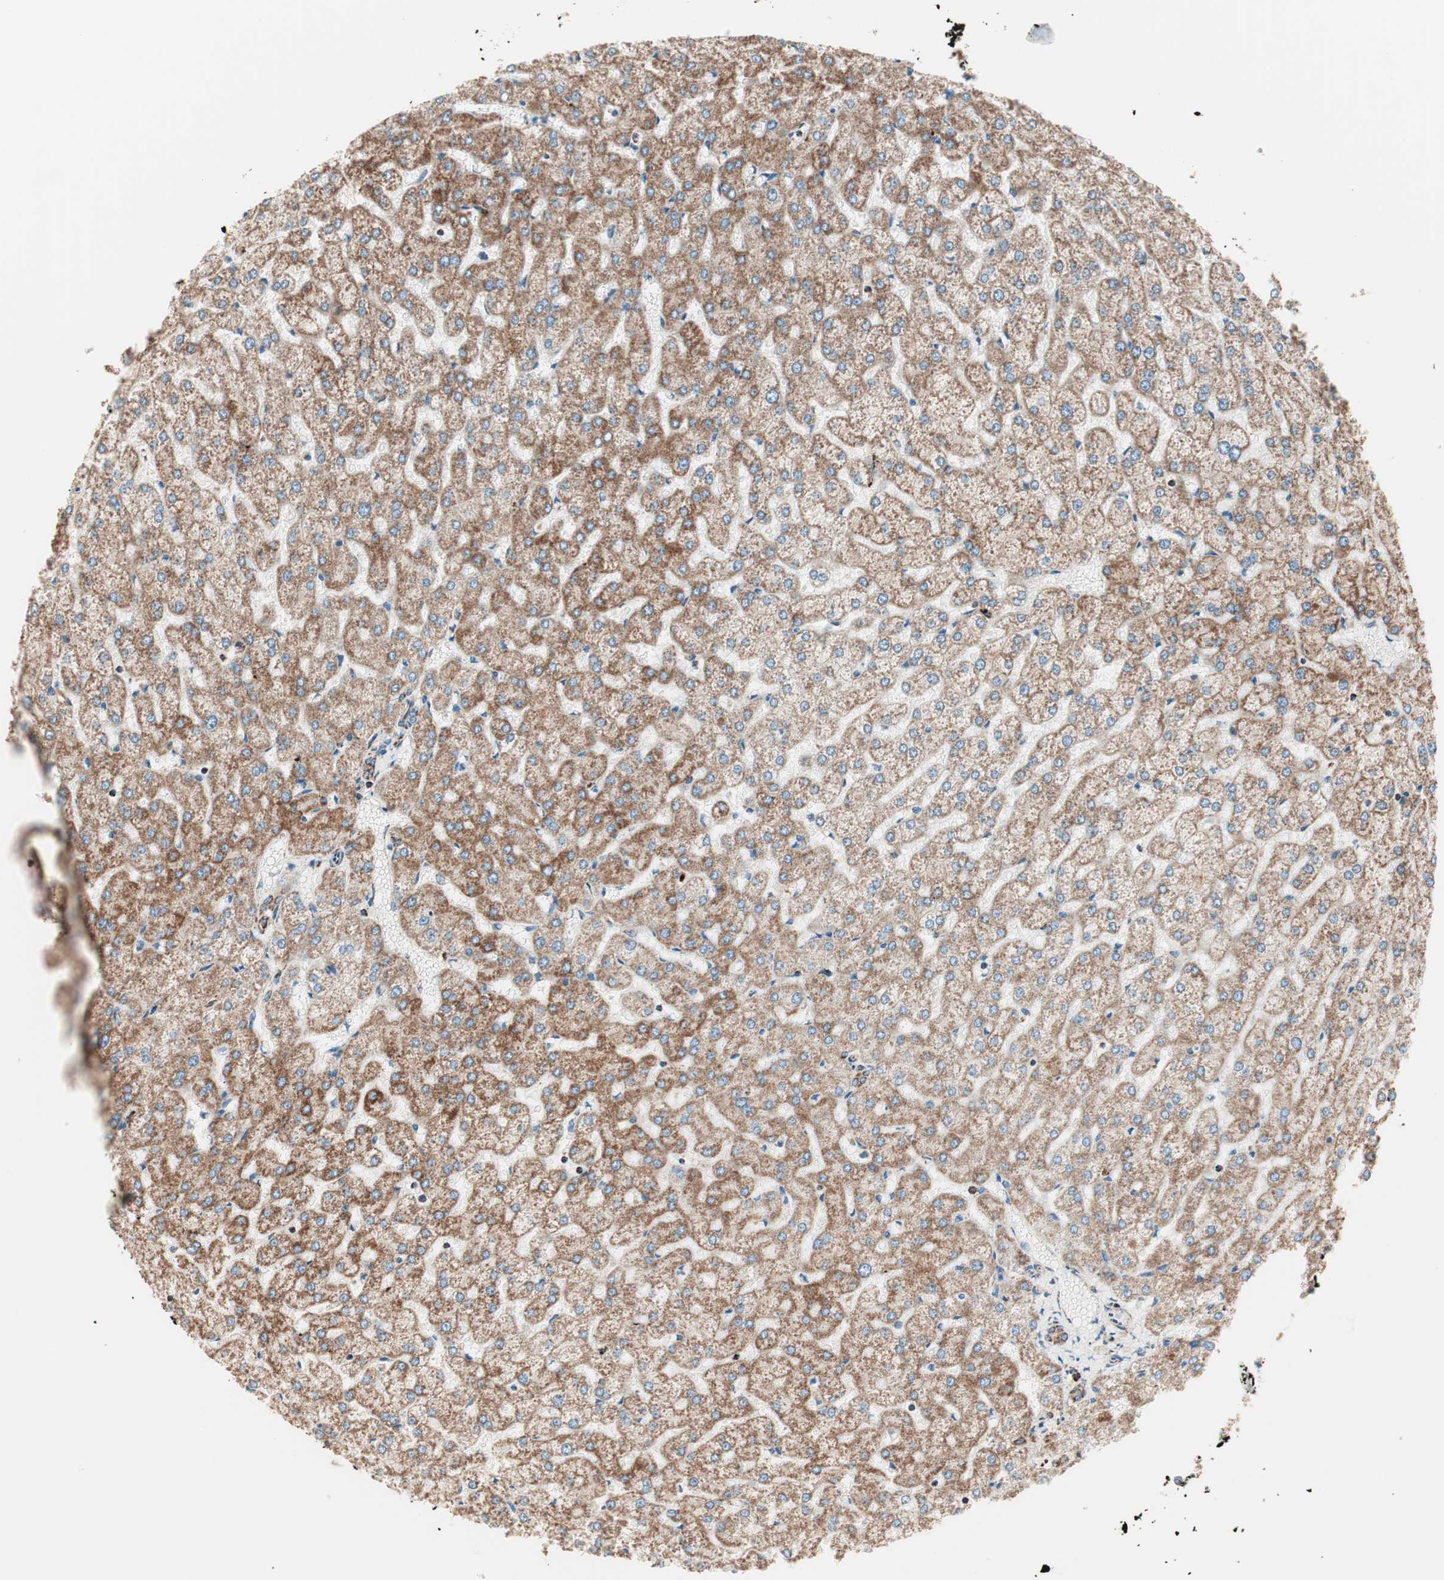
{"staining": {"intensity": "strong", "quantity": ">75%", "location": "cytoplasmic/membranous"}, "tissue": "liver", "cell_type": "Cholangiocytes", "image_type": "normal", "snomed": [{"axis": "morphology", "description": "Normal tissue, NOS"}, {"axis": "topography", "description": "Liver"}], "caption": "Immunohistochemical staining of normal liver displays strong cytoplasmic/membranous protein positivity in about >75% of cholangiocytes.", "gene": "TOMM22", "patient": {"sex": "female", "age": 32}}